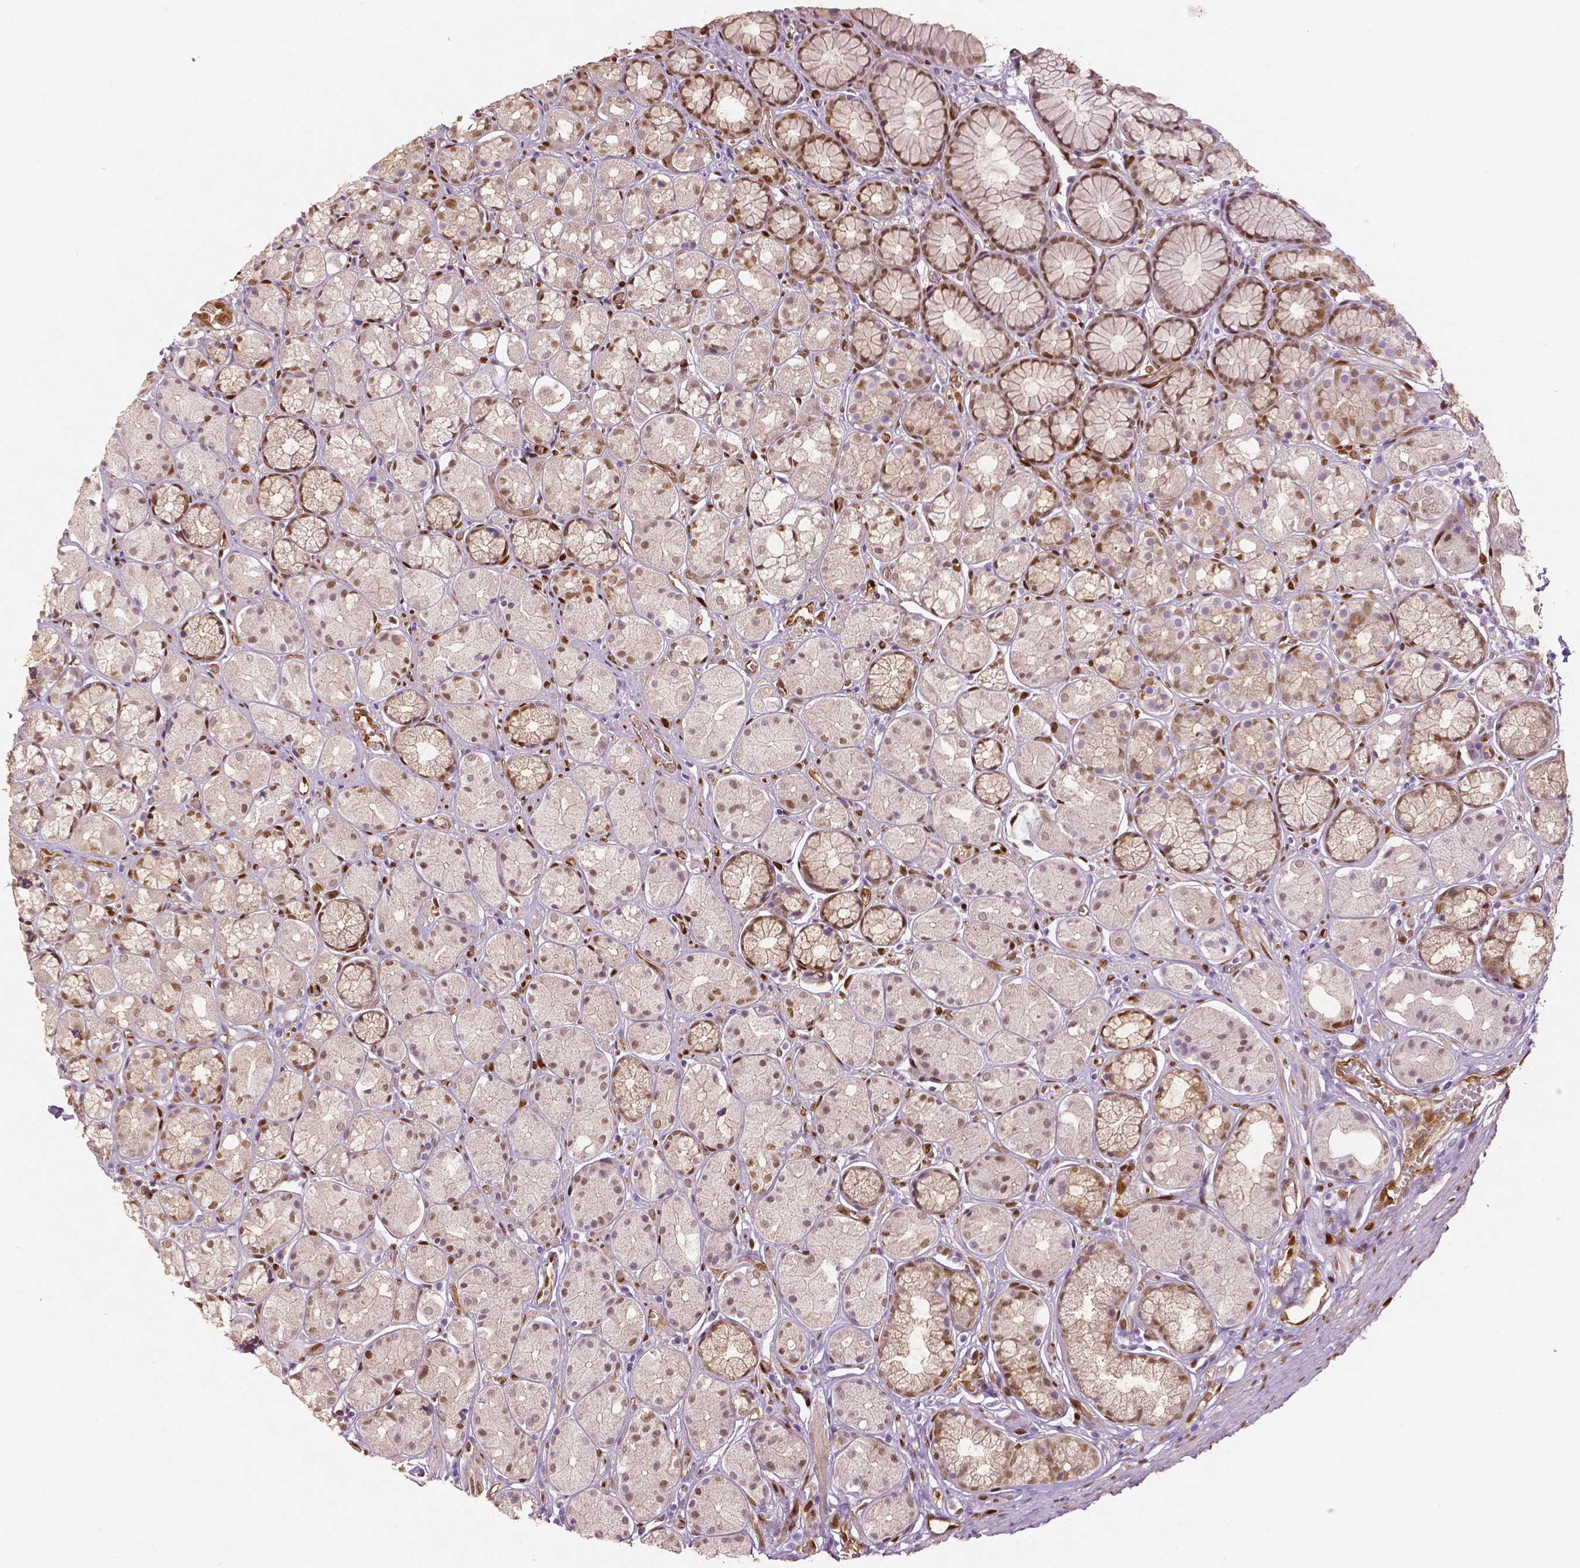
{"staining": {"intensity": "moderate", "quantity": ">75%", "location": "nuclear"}, "tissue": "stomach", "cell_type": "Glandular cells", "image_type": "normal", "snomed": [{"axis": "morphology", "description": "Normal tissue, NOS"}, {"axis": "topography", "description": "Stomach"}], "caption": "The histopathology image displays immunohistochemical staining of unremarkable stomach. There is moderate nuclear staining is identified in about >75% of glandular cells.", "gene": "WWTR1", "patient": {"sex": "male", "age": 70}}